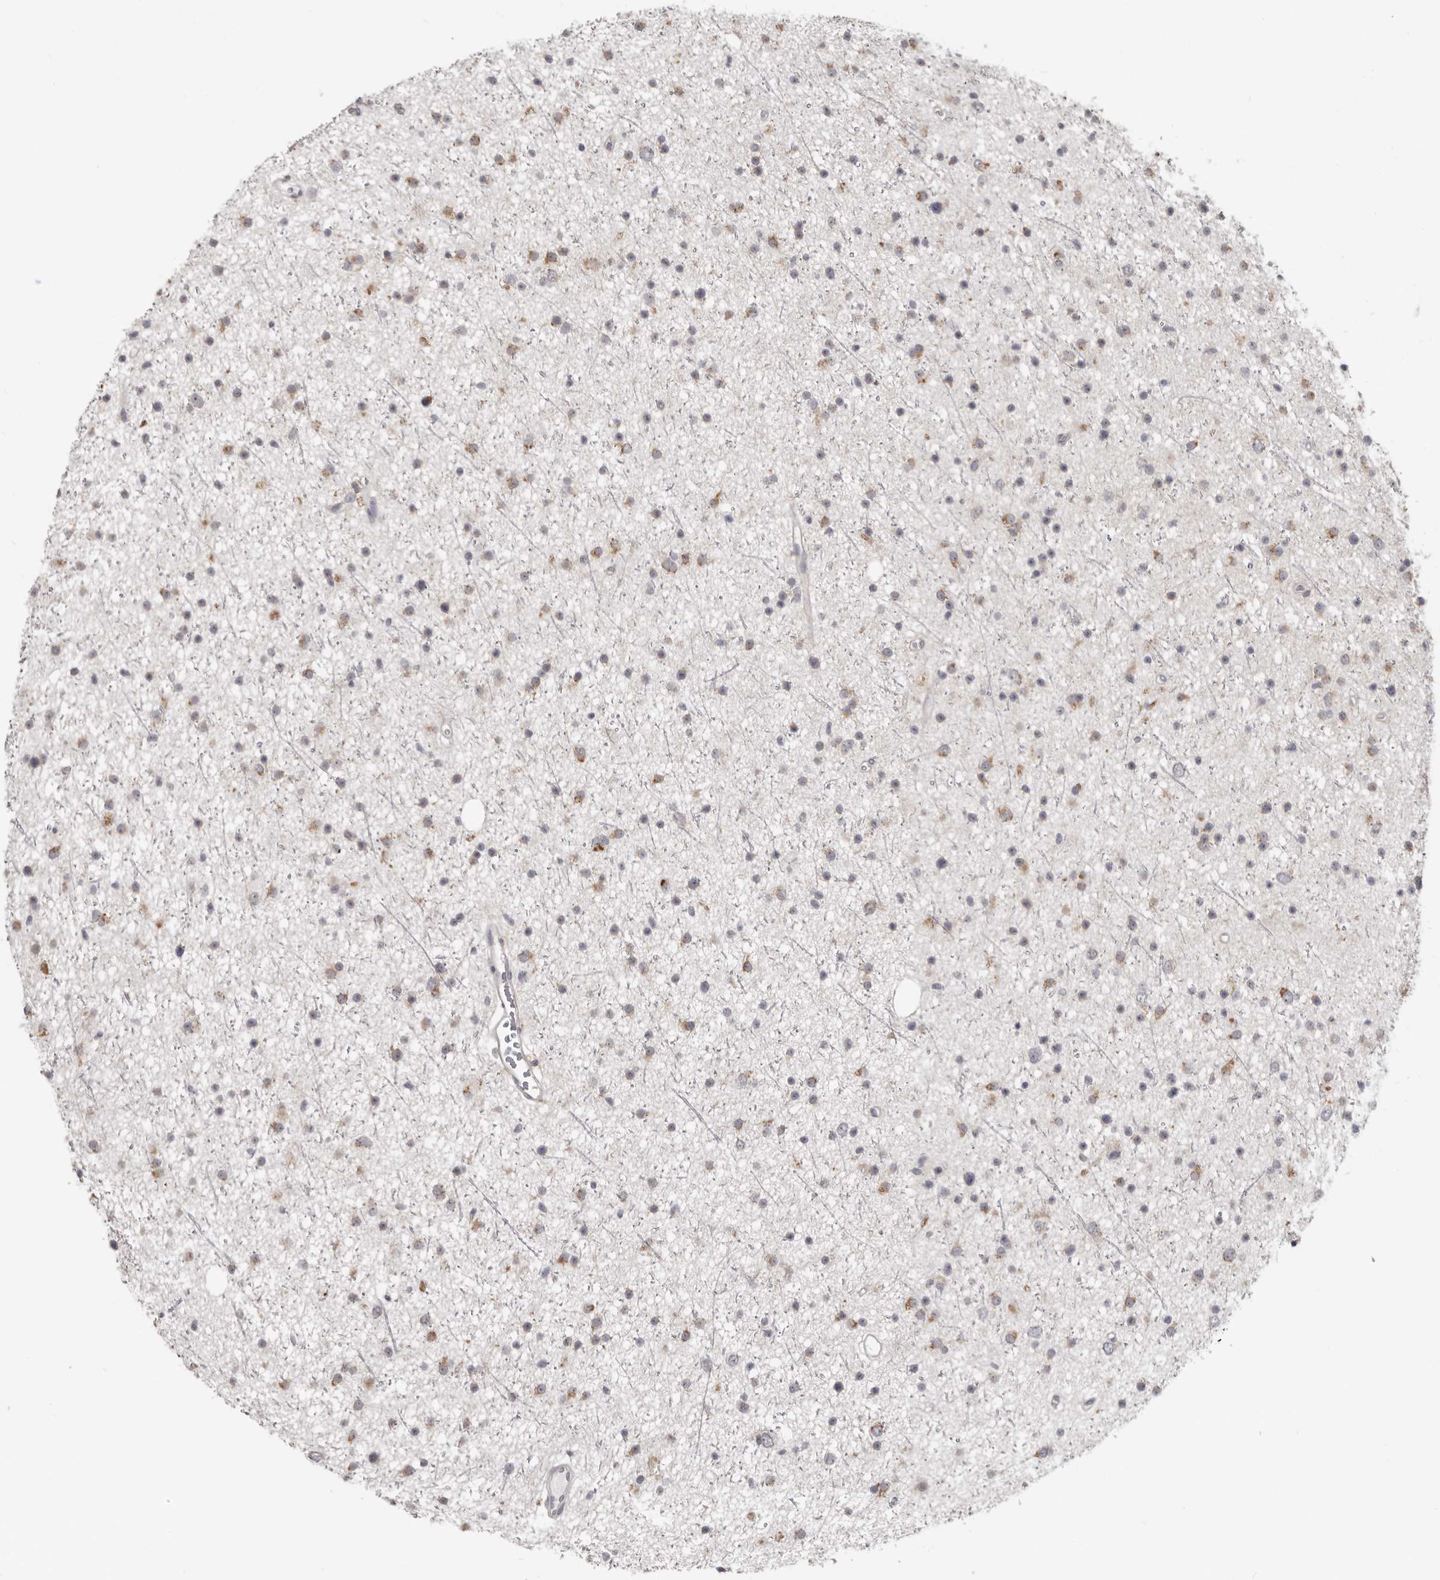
{"staining": {"intensity": "weak", "quantity": "<25%", "location": "cytoplasmic/membranous"}, "tissue": "glioma", "cell_type": "Tumor cells", "image_type": "cancer", "snomed": [{"axis": "morphology", "description": "Glioma, malignant, Low grade"}, {"axis": "topography", "description": "Cerebral cortex"}], "caption": "High power microscopy micrograph of an IHC photomicrograph of glioma, revealing no significant positivity in tumor cells.", "gene": "BAD", "patient": {"sex": "female", "age": 39}}